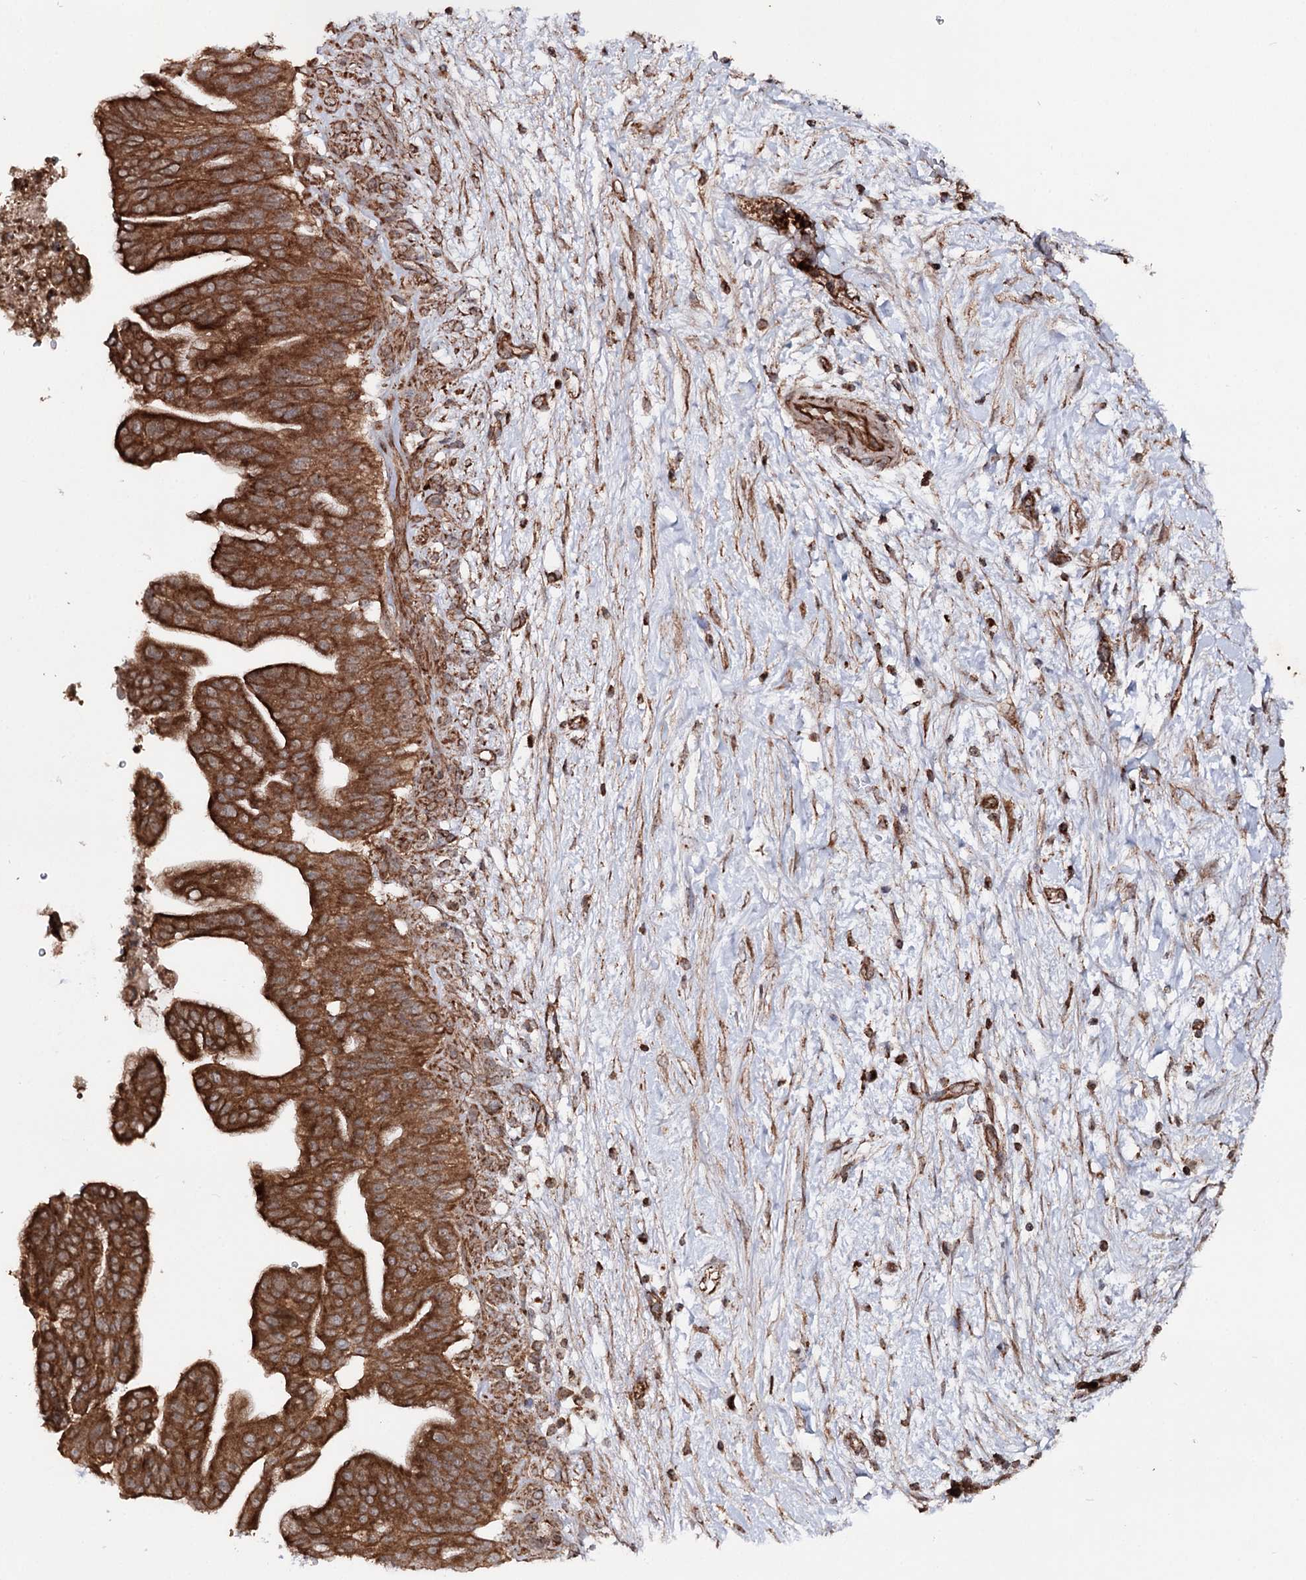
{"staining": {"intensity": "strong", "quantity": ">75%", "location": "cytoplasmic/membranous"}, "tissue": "pancreatic cancer", "cell_type": "Tumor cells", "image_type": "cancer", "snomed": [{"axis": "morphology", "description": "Adenocarcinoma, NOS"}, {"axis": "topography", "description": "Pancreas"}], "caption": "Immunohistochemical staining of human pancreatic adenocarcinoma exhibits strong cytoplasmic/membranous protein staining in about >75% of tumor cells.", "gene": "FGFR1OP2", "patient": {"sex": "male", "age": 68}}